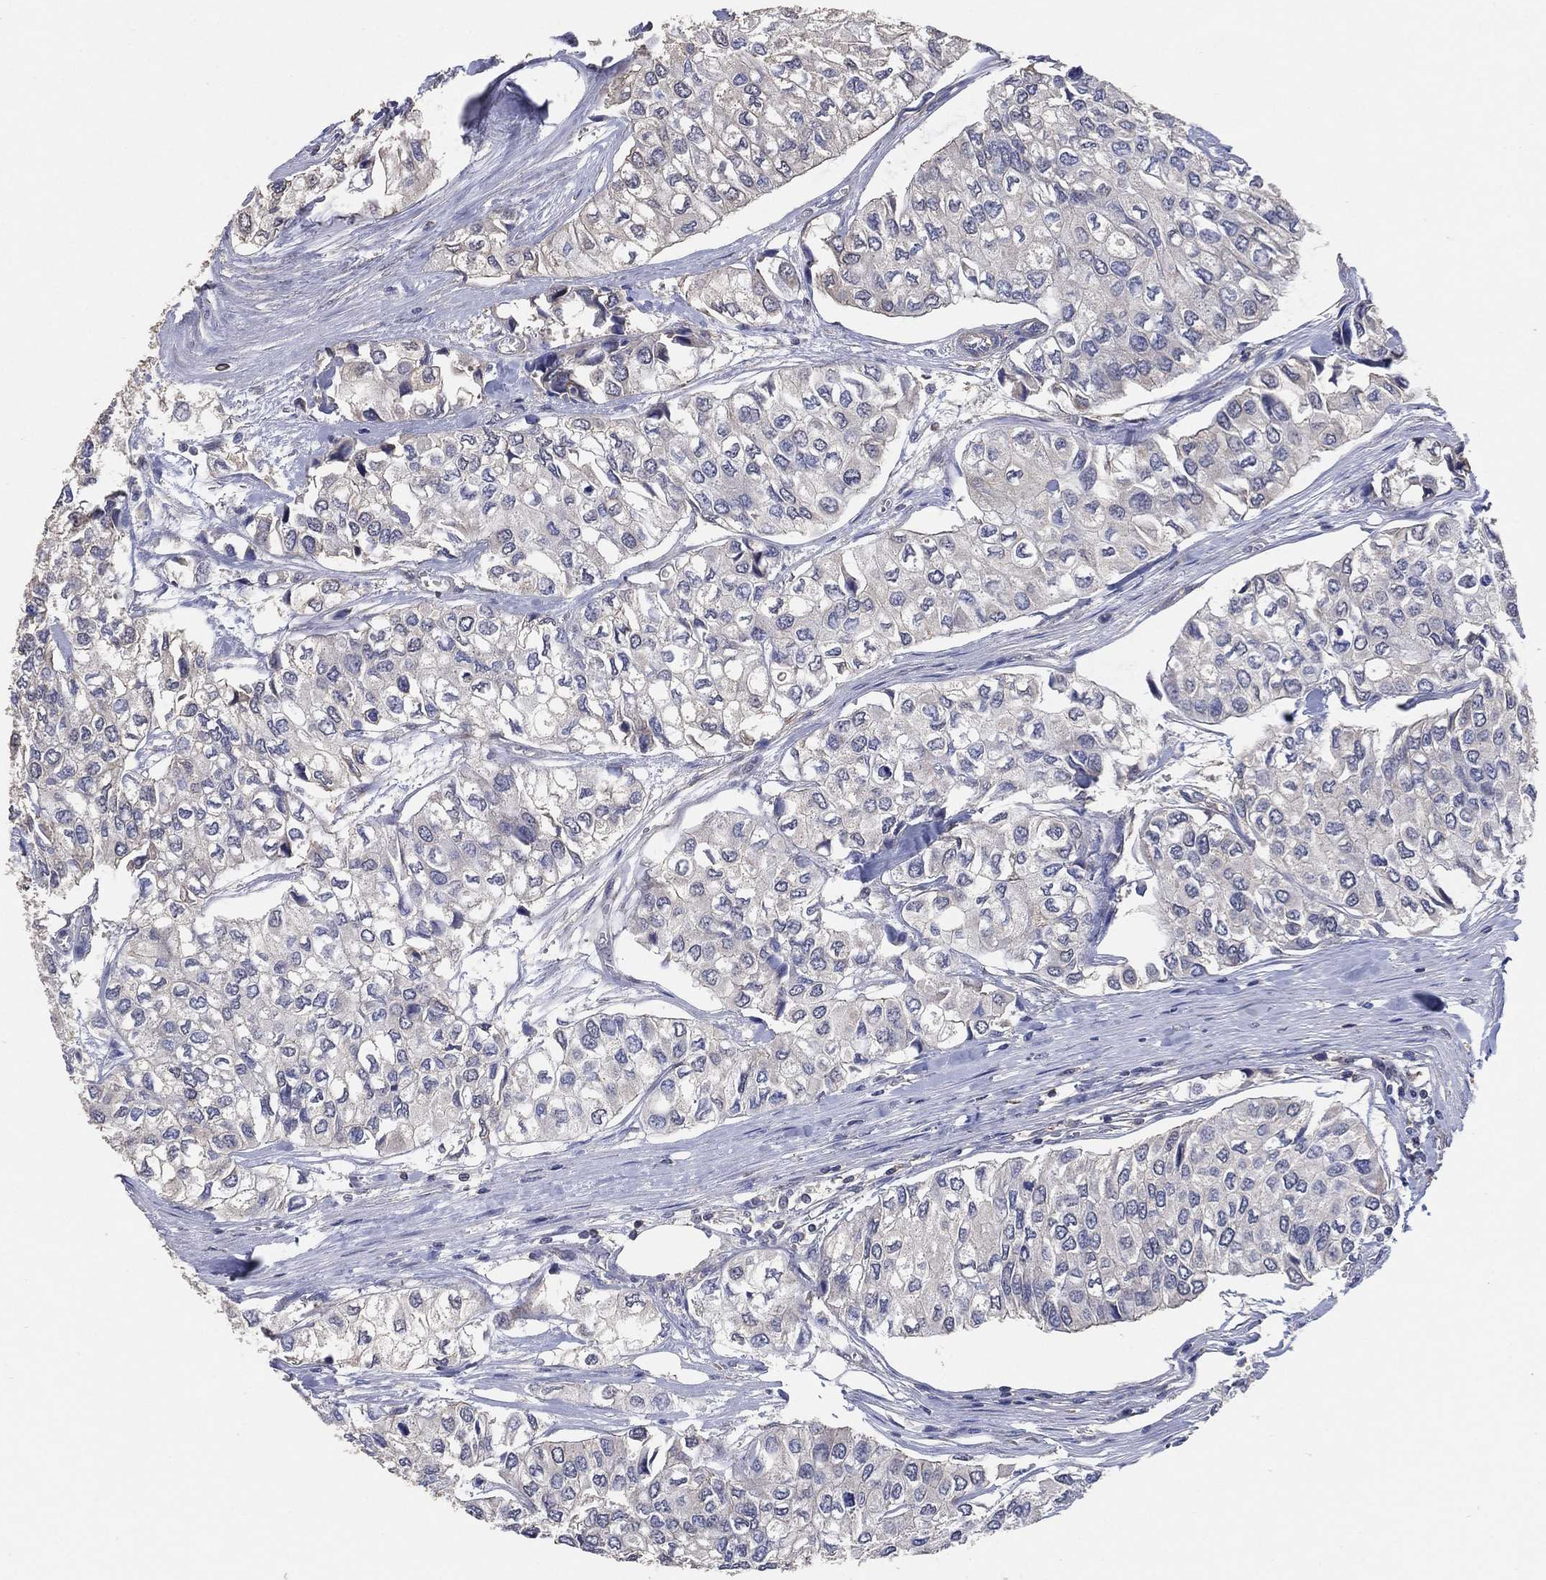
{"staining": {"intensity": "negative", "quantity": "none", "location": "none"}, "tissue": "urothelial cancer", "cell_type": "Tumor cells", "image_type": "cancer", "snomed": [{"axis": "morphology", "description": "Urothelial carcinoma, High grade"}, {"axis": "topography", "description": "Urinary bladder"}], "caption": "IHC photomicrograph of human high-grade urothelial carcinoma stained for a protein (brown), which demonstrates no positivity in tumor cells.", "gene": "KLK5", "patient": {"sex": "male", "age": 73}}